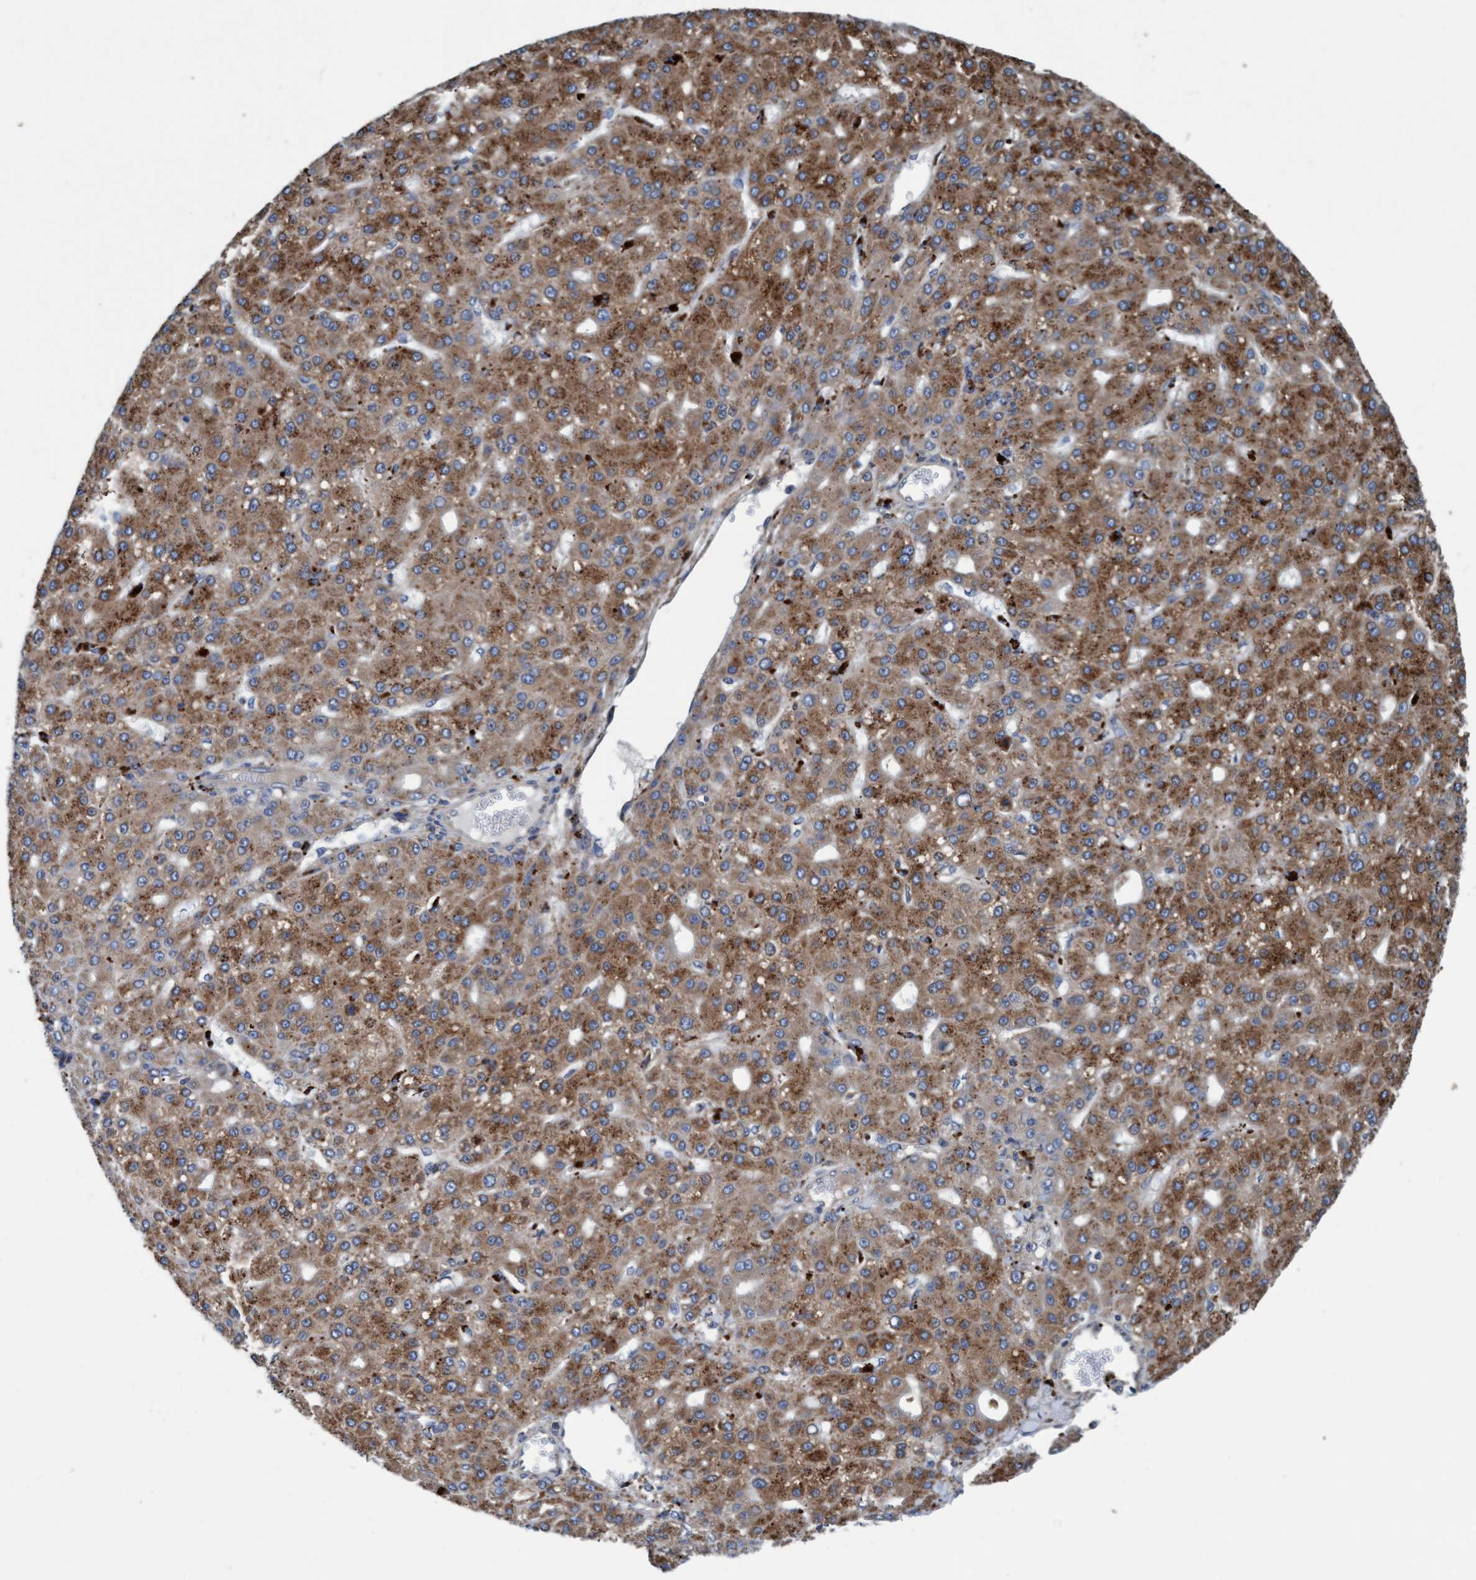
{"staining": {"intensity": "moderate", "quantity": ">75%", "location": "cytoplasmic/membranous"}, "tissue": "liver cancer", "cell_type": "Tumor cells", "image_type": "cancer", "snomed": [{"axis": "morphology", "description": "Carcinoma, Hepatocellular, NOS"}, {"axis": "topography", "description": "Liver"}], "caption": "Immunohistochemistry image of human liver cancer stained for a protein (brown), which displays medium levels of moderate cytoplasmic/membranous expression in approximately >75% of tumor cells.", "gene": "ENDOG", "patient": {"sex": "male", "age": 67}}